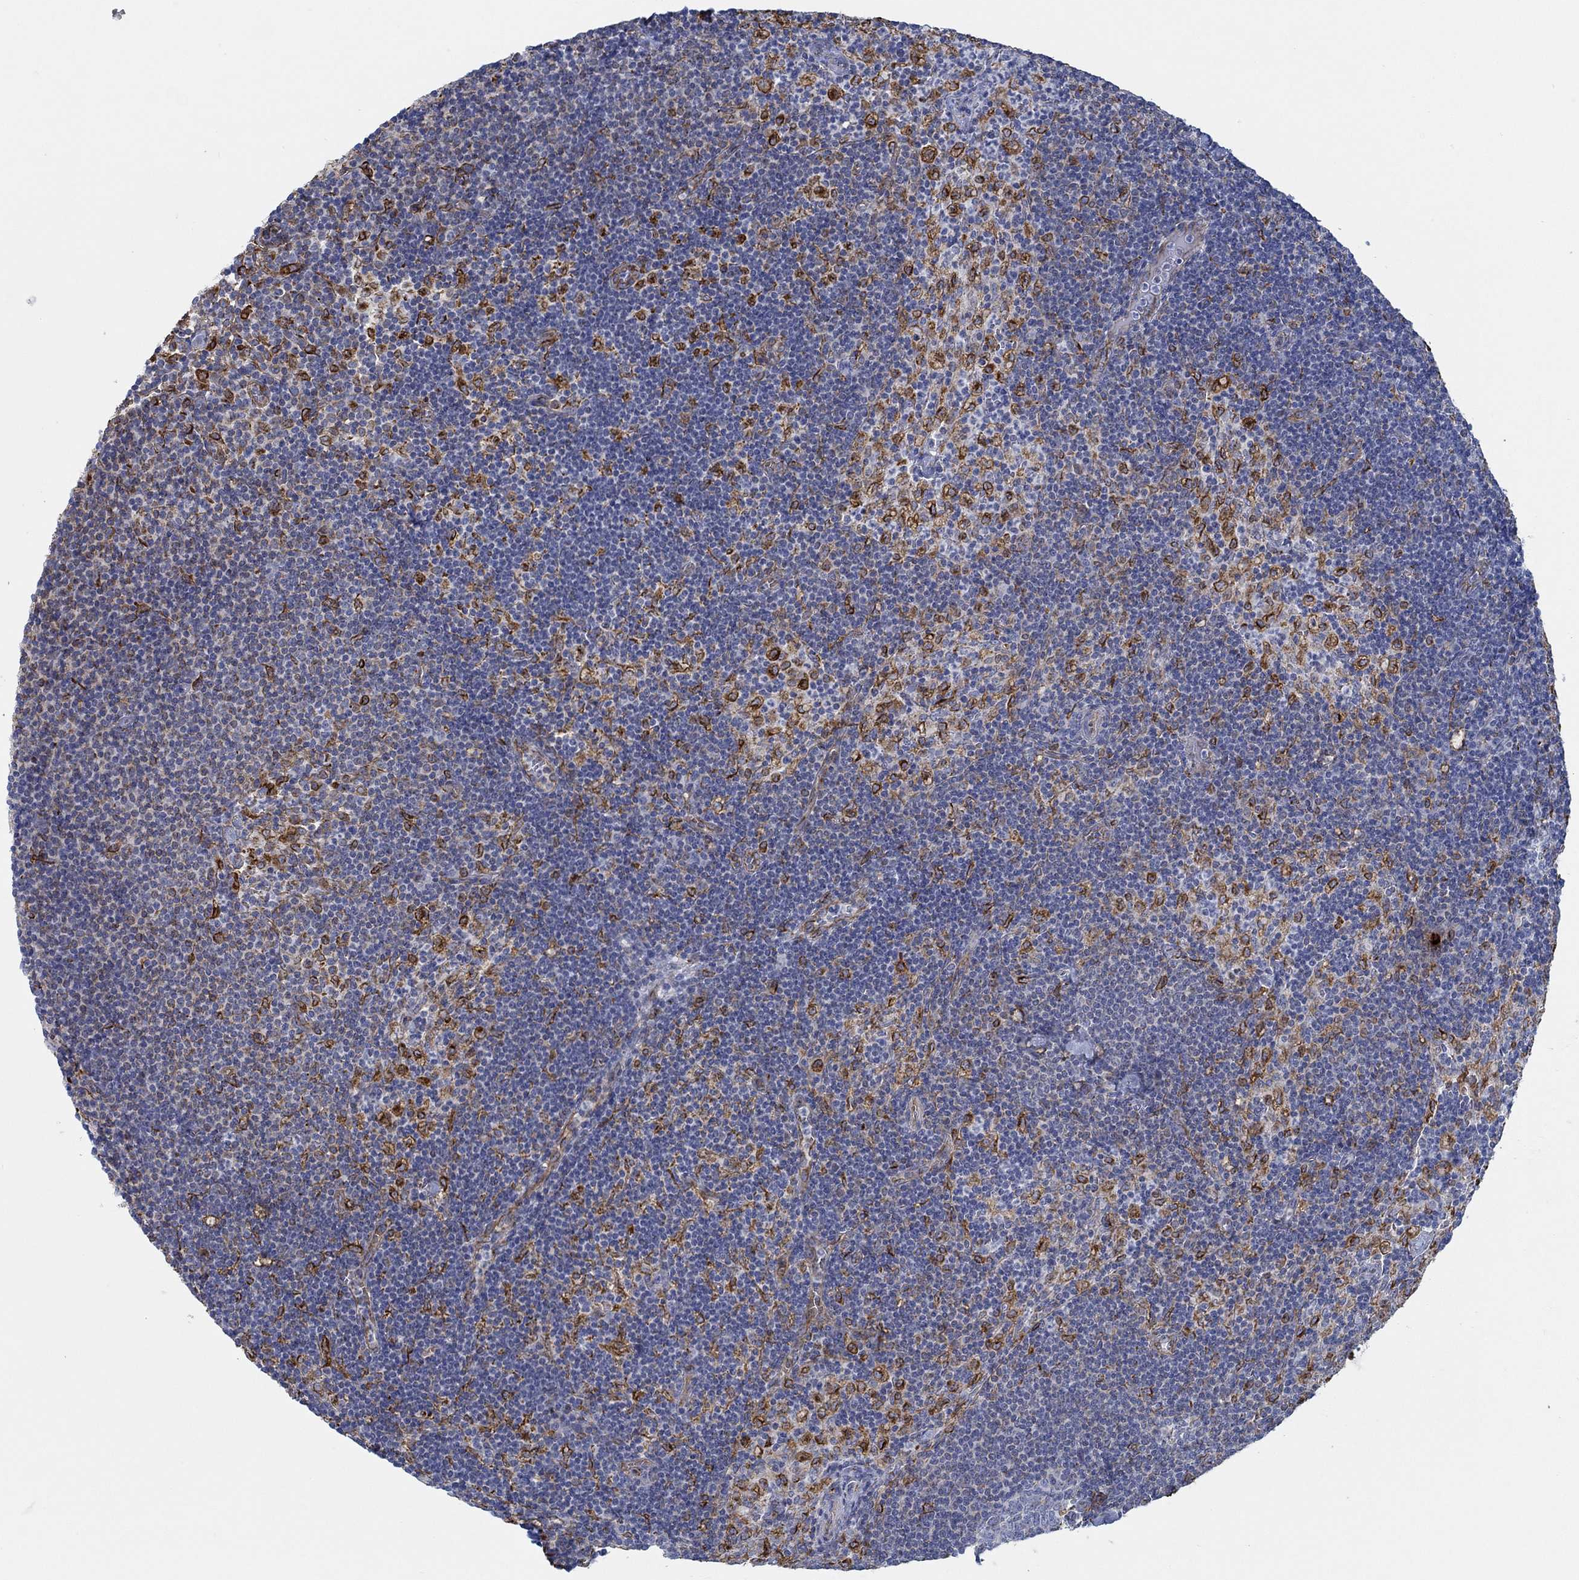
{"staining": {"intensity": "strong", "quantity": "25%-75%", "location": "cytoplasmic/membranous"}, "tissue": "lymph node", "cell_type": "Germinal center cells", "image_type": "normal", "snomed": [{"axis": "morphology", "description": "Normal tissue, NOS"}, {"axis": "topography", "description": "Lymph node"}], "caption": "An immunohistochemistry (IHC) photomicrograph of unremarkable tissue is shown. Protein staining in brown labels strong cytoplasmic/membranous positivity in lymph node within germinal center cells. (DAB = brown stain, brightfield microscopy at high magnification).", "gene": "STC2", "patient": {"sex": "female", "age": 34}}